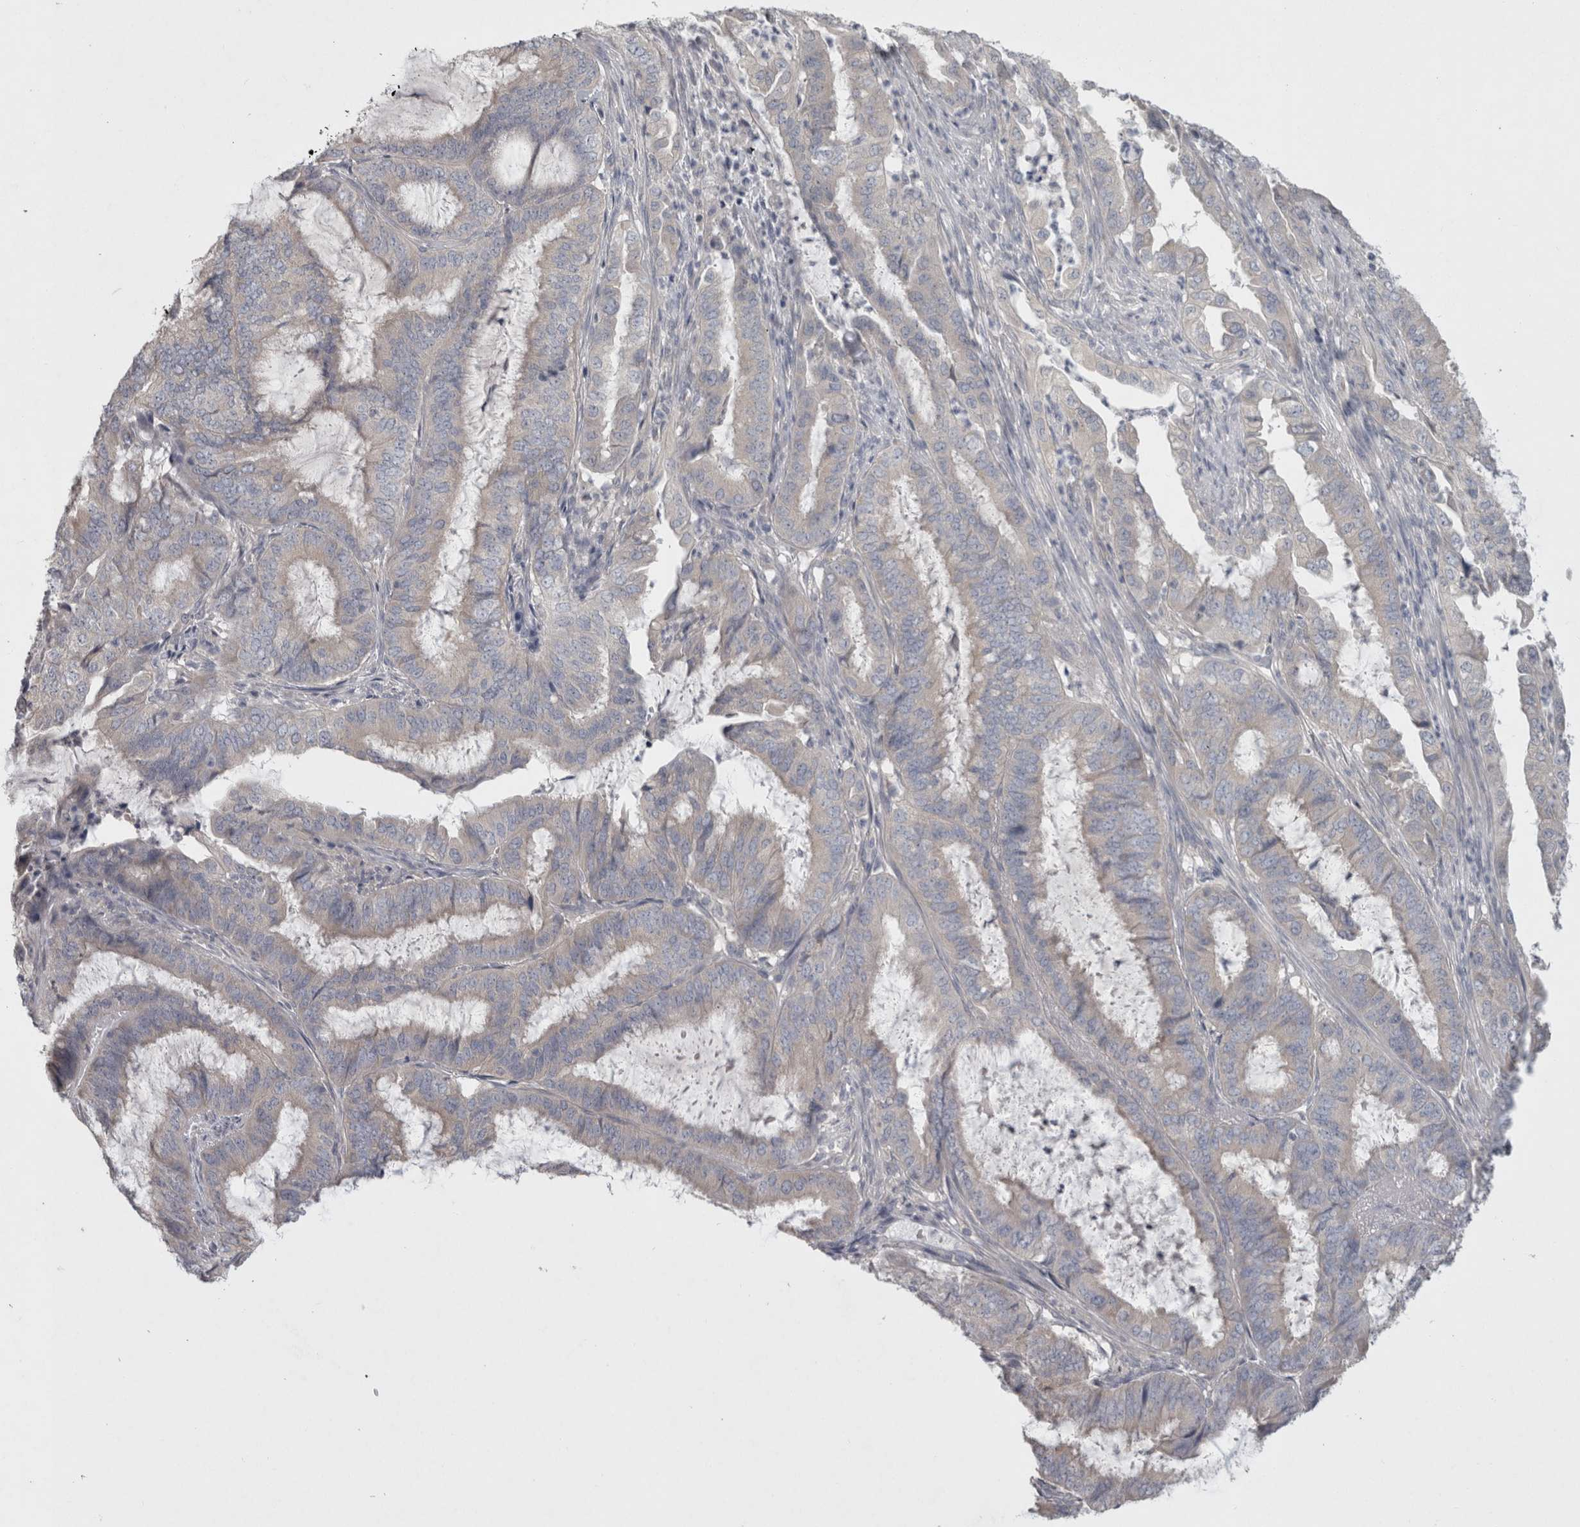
{"staining": {"intensity": "negative", "quantity": "none", "location": "none"}, "tissue": "endometrial cancer", "cell_type": "Tumor cells", "image_type": "cancer", "snomed": [{"axis": "morphology", "description": "Adenocarcinoma, NOS"}, {"axis": "topography", "description": "Endometrium"}], "caption": "DAB (3,3'-diaminobenzidine) immunohistochemical staining of human endometrial adenocarcinoma reveals no significant positivity in tumor cells.", "gene": "LRRC40", "patient": {"sex": "female", "age": 49}}